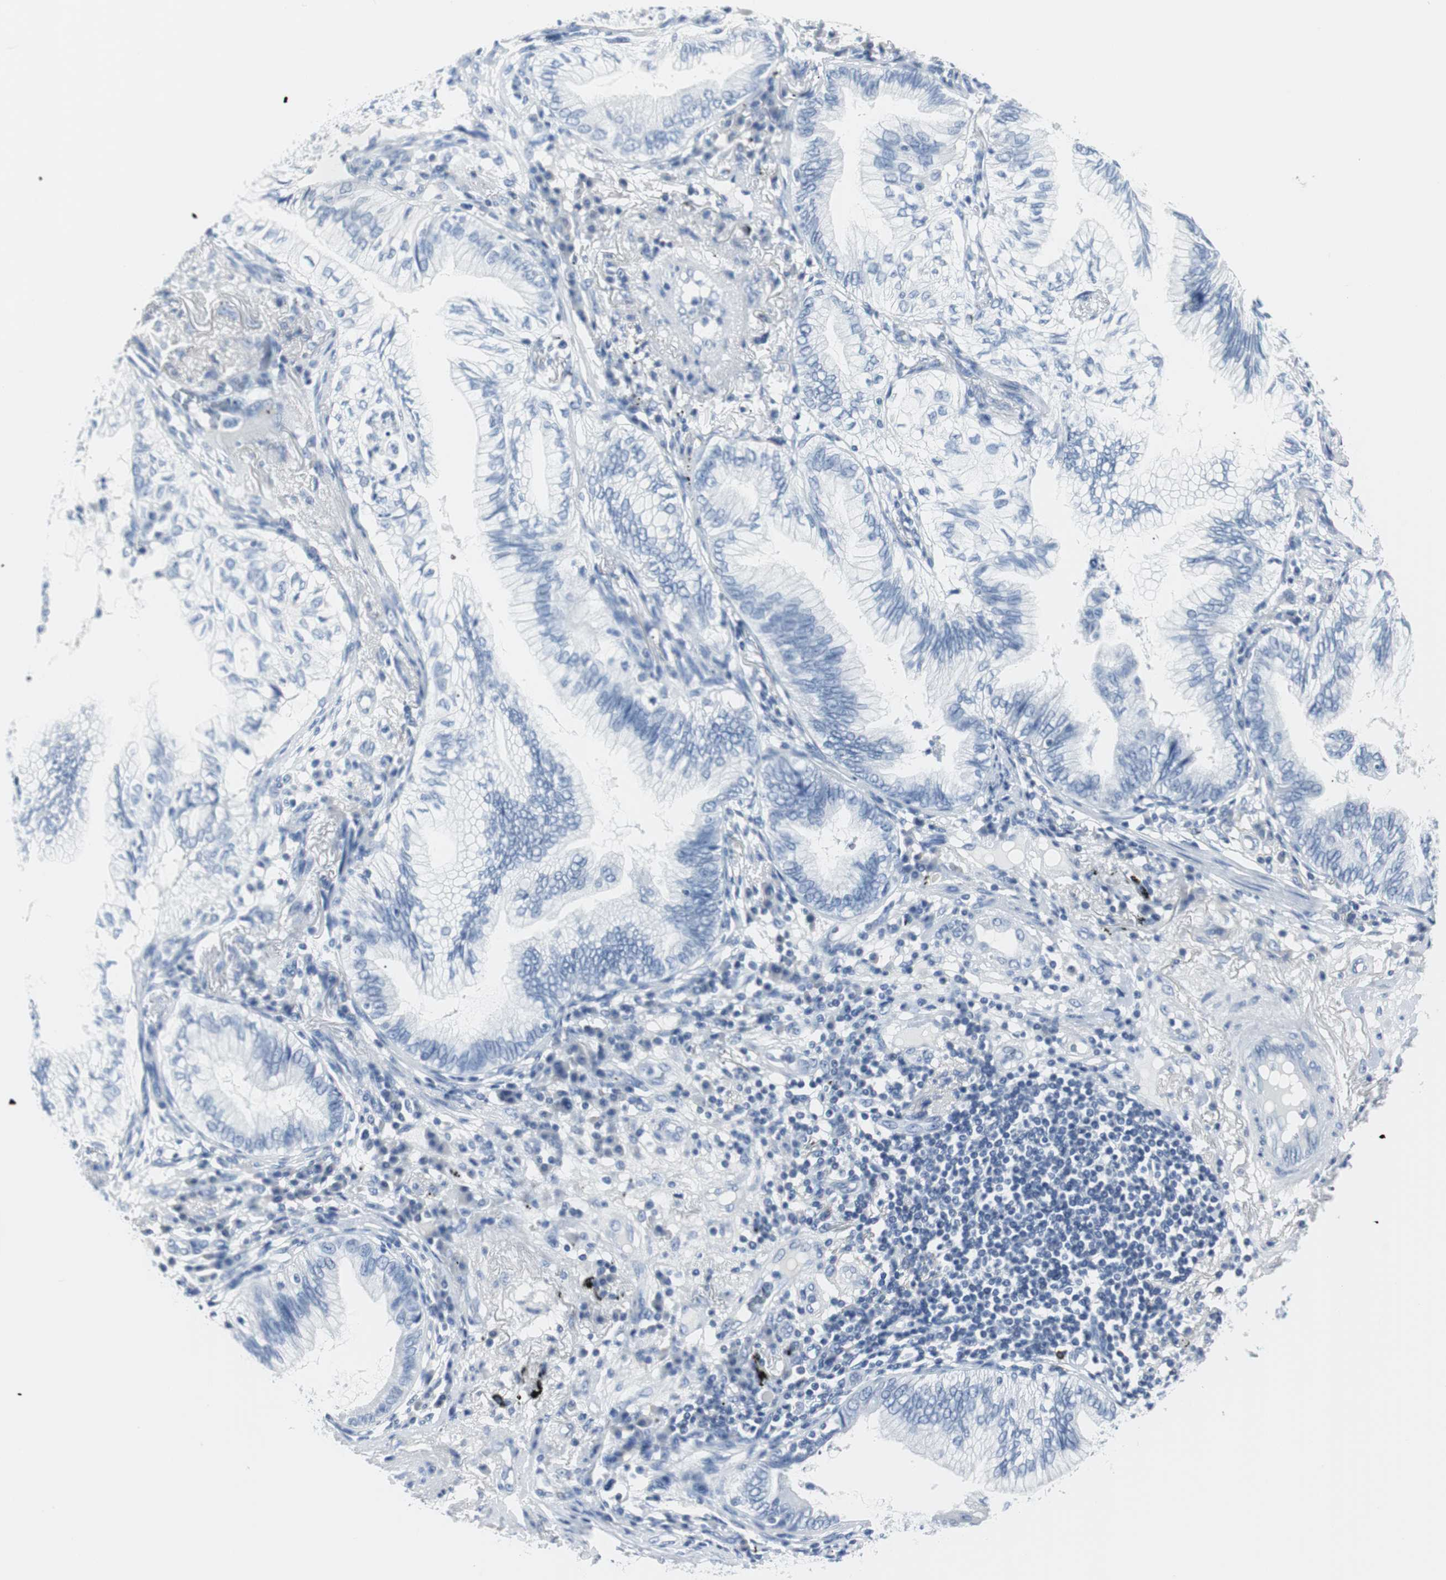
{"staining": {"intensity": "negative", "quantity": "none", "location": "none"}, "tissue": "lung cancer", "cell_type": "Tumor cells", "image_type": "cancer", "snomed": [{"axis": "morphology", "description": "Adenocarcinoma, NOS"}, {"axis": "topography", "description": "Lung"}], "caption": "Tumor cells show no significant protein staining in adenocarcinoma (lung).", "gene": "GAP43", "patient": {"sex": "female", "age": 70}}